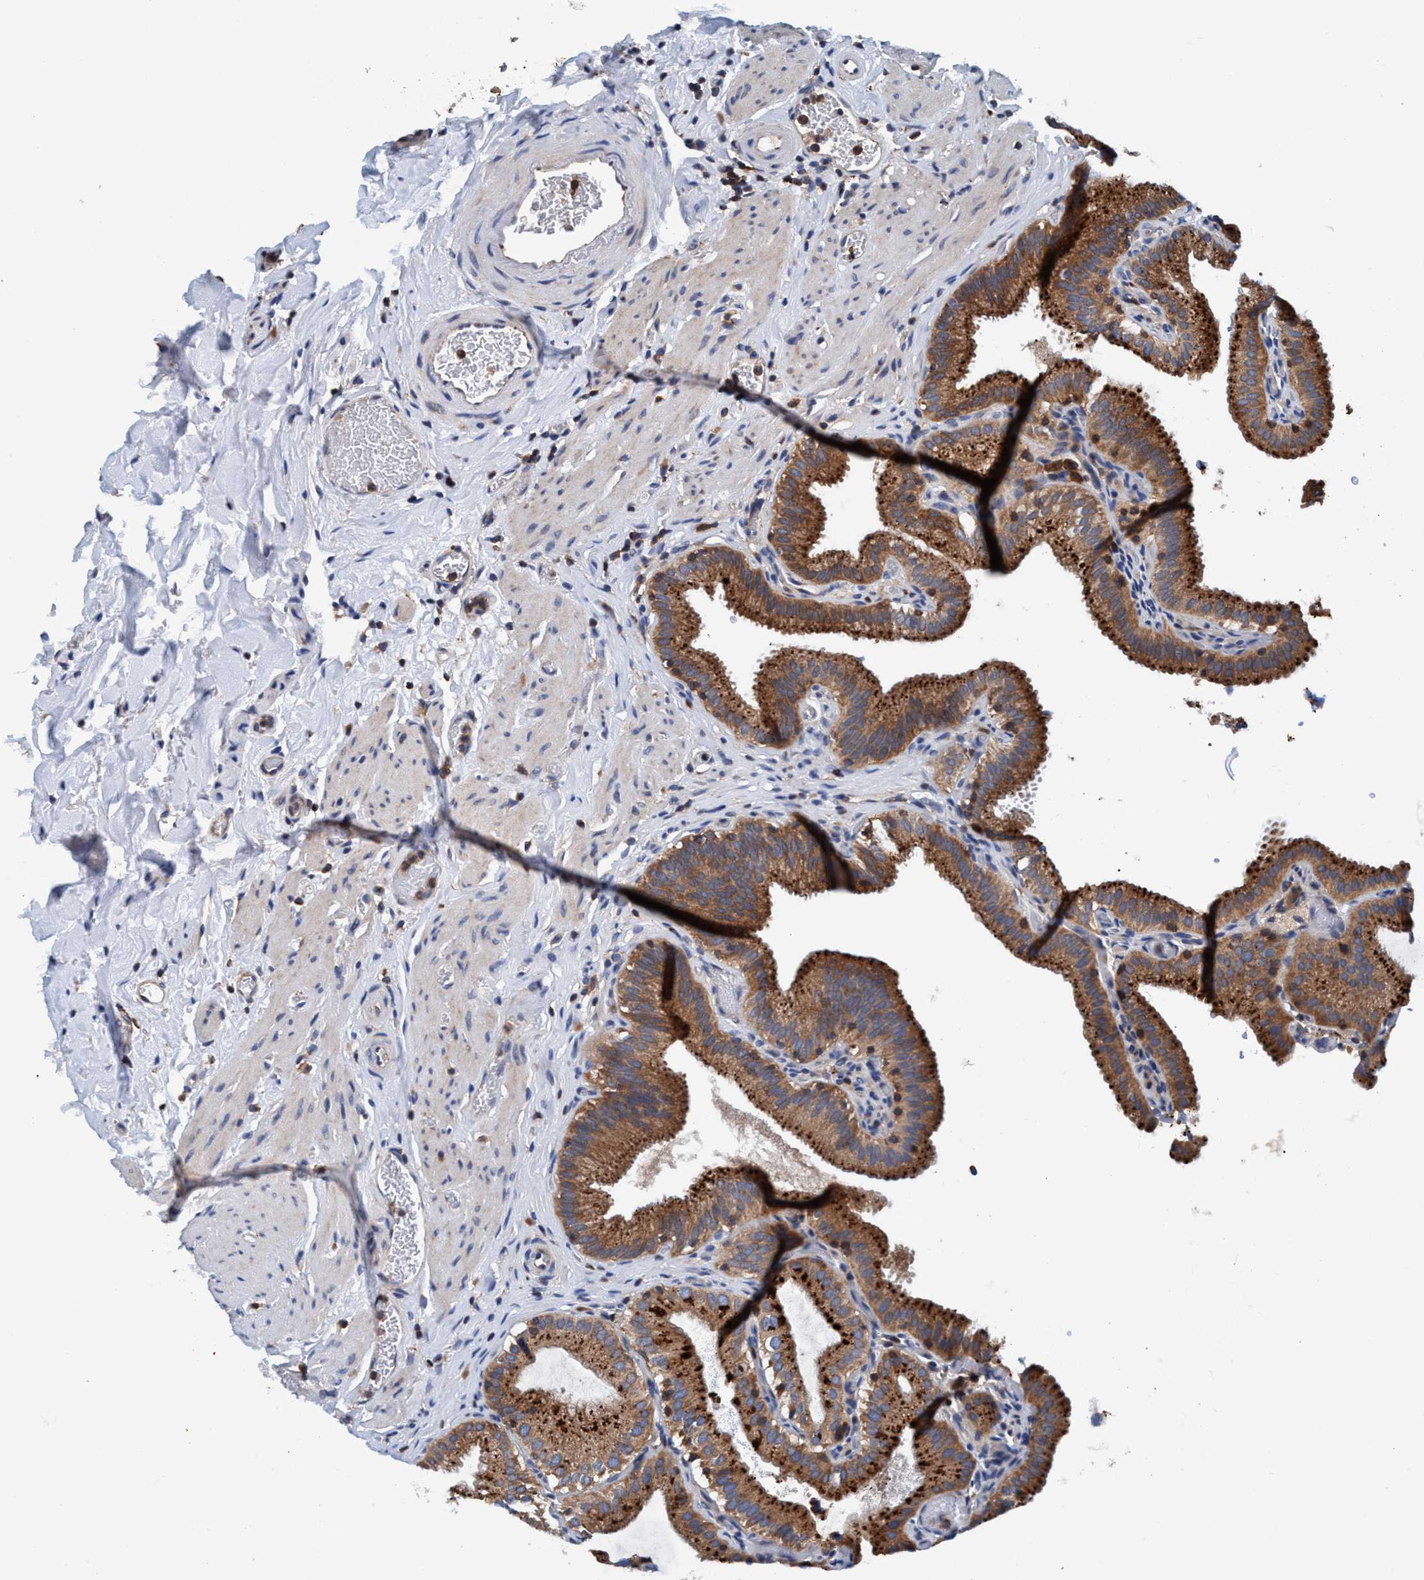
{"staining": {"intensity": "moderate", "quantity": ">75%", "location": "cytoplasmic/membranous"}, "tissue": "gallbladder", "cell_type": "Glandular cells", "image_type": "normal", "snomed": [{"axis": "morphology", "description": "Normal tissue, NOS"}, {"axis": "topography", "description": "Gallbladder"}], "caption": "Gallbladder stained with DAB immunohistochemistry demonstrates medium levels of moderate cytoplasmic/membranous positivity in about >75% of glandular cells. (Stains: DAB (3,3'-diaminobenzidine) in brown, nuclei in blue, Microscopy: brightfield microscopy at high magnification).", "gene": "ENDOG", "patient": {"sex": "male", "age": 54}}